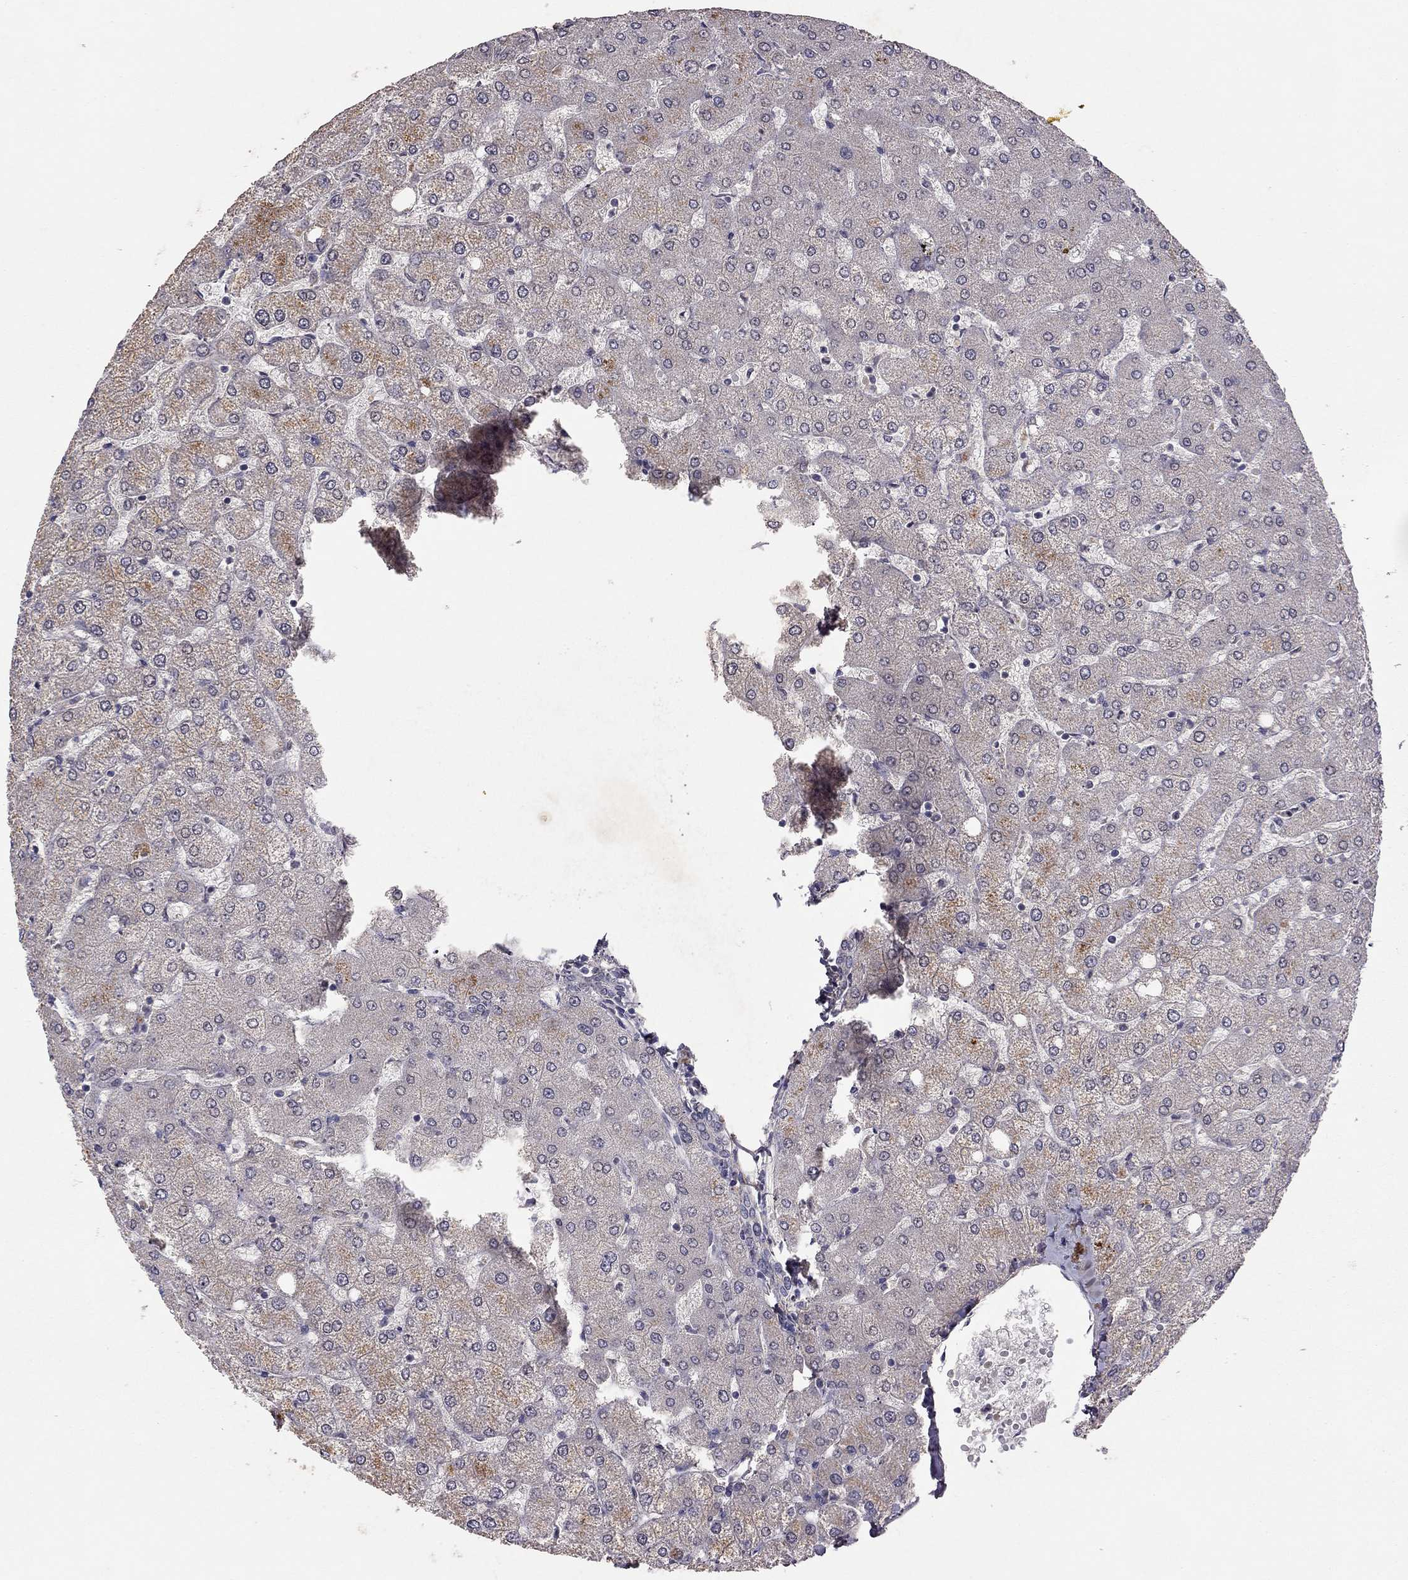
{"staining": {"intensity": "negative", "quantity": "none", "location": "none"}, "tissue": "liver", "cell_type": "Cholangiocytes", "image_type": "normal", "snomed": [{"axis": "morphology", "description": "Normal tissue, NOS"}, {"axis": "topography", "description": "Liver"}], "caption": "The immunohistochemistry (IHC) image has no significant expression in cholangiocytes of liver.", "gene": "ESR2", "patient": {"sex": "female", "age": 54}}